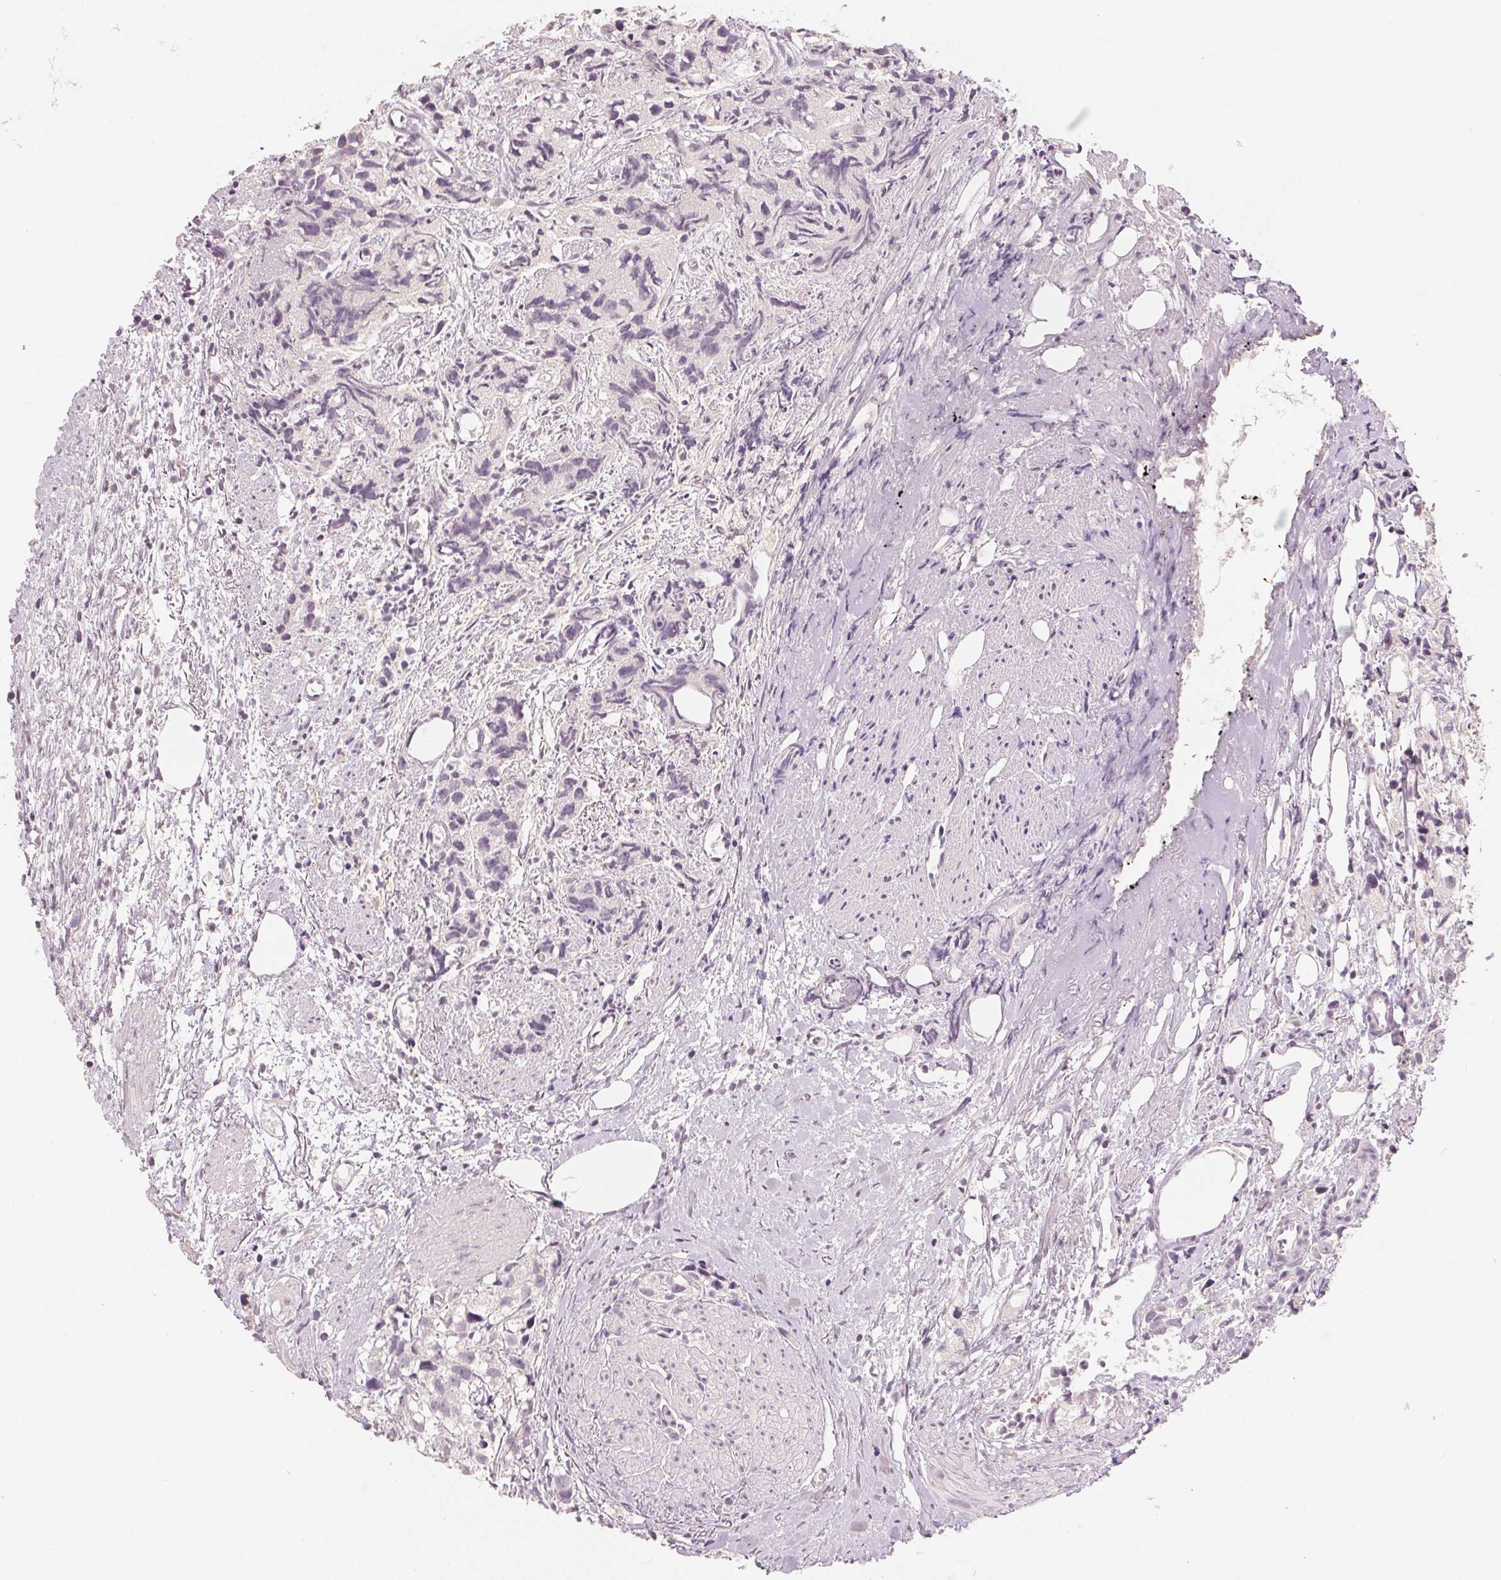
{"staining": {"intensity": "negative", "quantity": "none", "location": "none"}, "tissue": "prostate cancer", "cell_type": "Tumor cells", "image_type": "cancer", "snomed": [{"axis": "morphology", "description": "Adenocarcinoma, High grade"}, {"axis": "topography", "description": "Prostate"}], "caption": "A micrograph of human prostate adenocarcinoma (high-grade) is negative for staining in tumor cells.", "gene": "SLC27A5", "patient": {"sex": "male", "age": 68}}